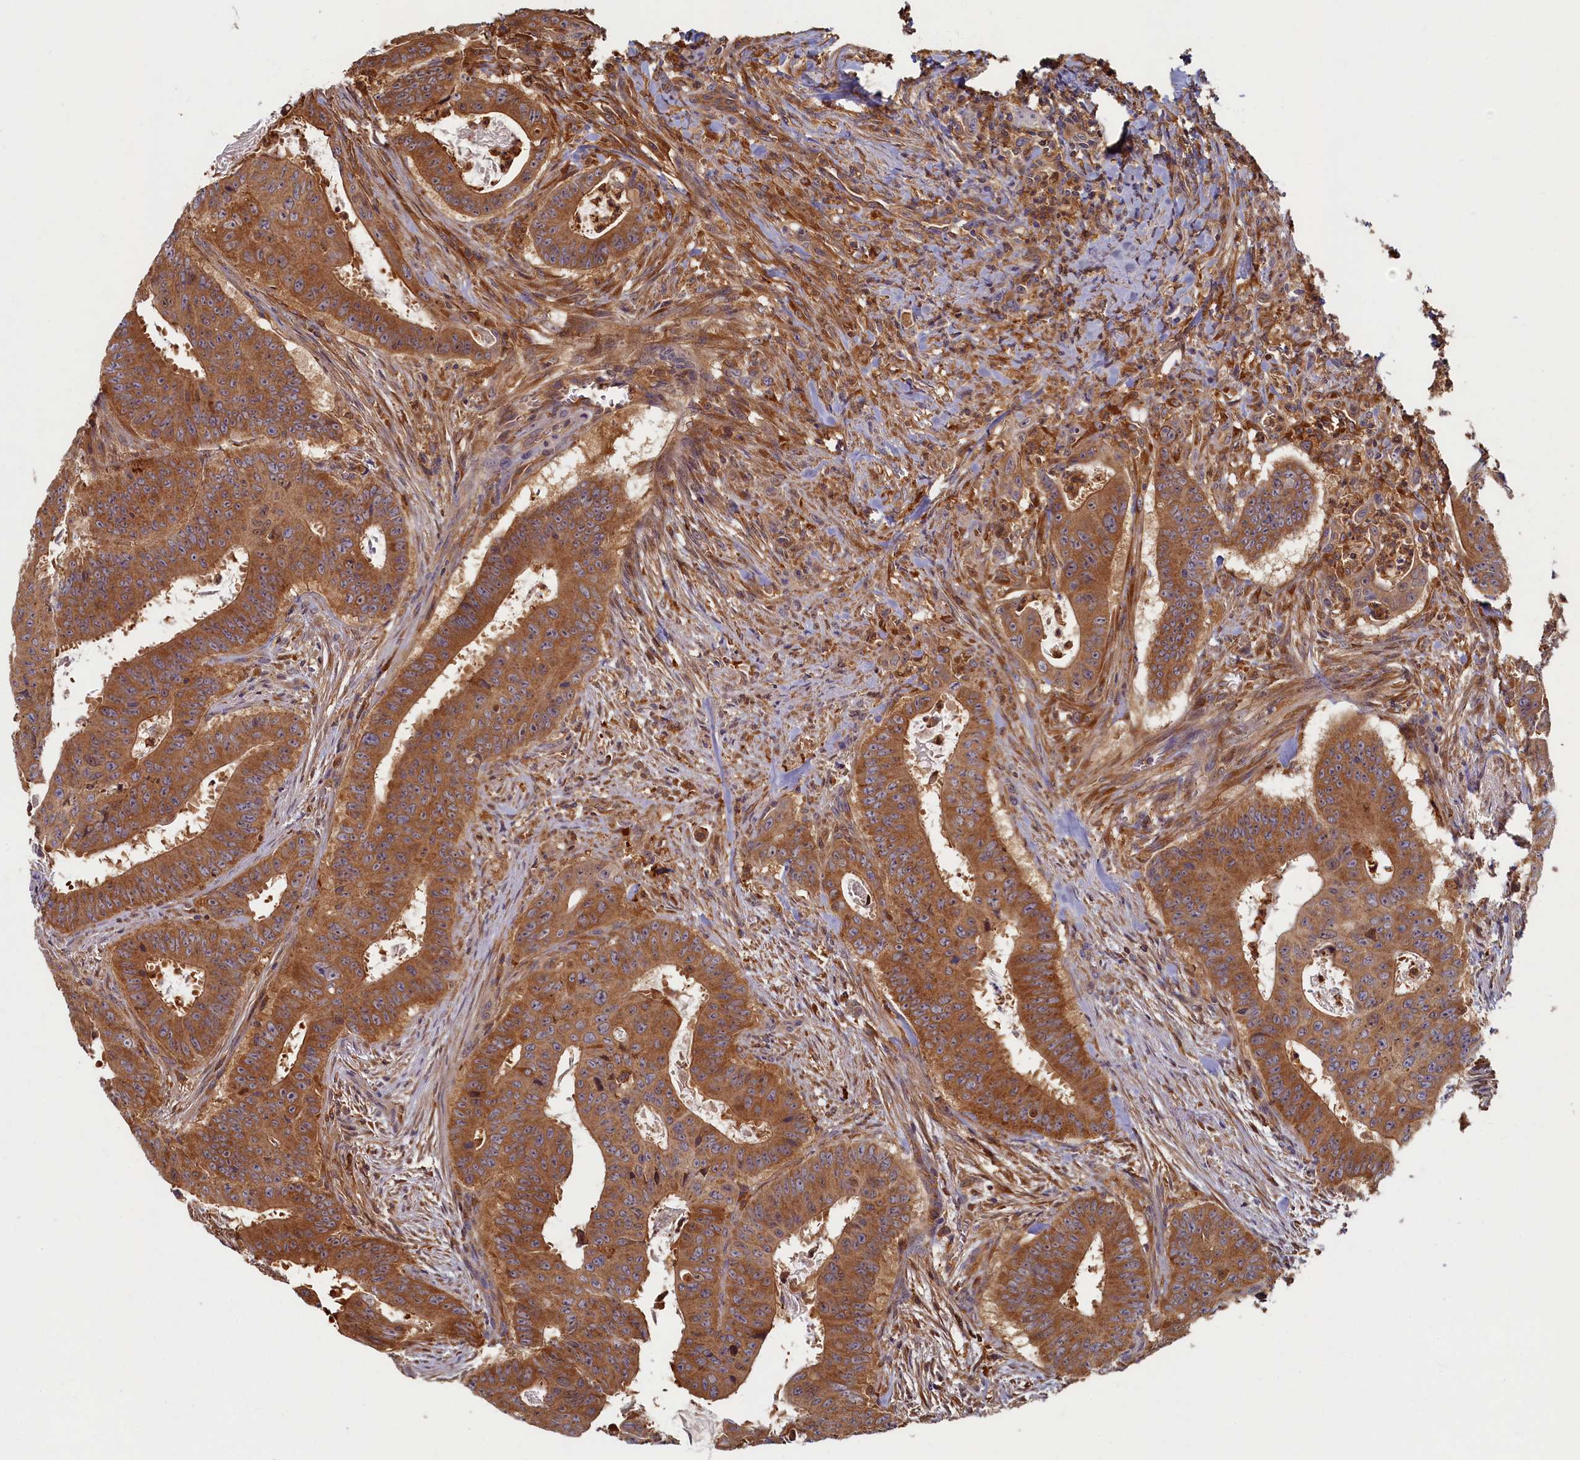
{"staining": {"intensity": "strong", "quantity": ">75%", "location": "cytoplasmic/membranous"}, "tissue": "colorectal cancer", "cell_type": "Tumor cells", "image_type": "cancer", "snomed": [{"axis": "morphology", "description": "Adenocarcinoma, NOS"}, {"axis": "topography", "description": "Rectum"}], "caption": "Protein positivity by immunohistochemistry (IHC) displays strong cytoplasmic/membranous expression in about >75% of tumor cells in colorectal cancer. (Brightfield microscopy of DAB IHC at high magnification).", "gene": "TIMM8B", "patient": {"sex": "female", "age": 75}}